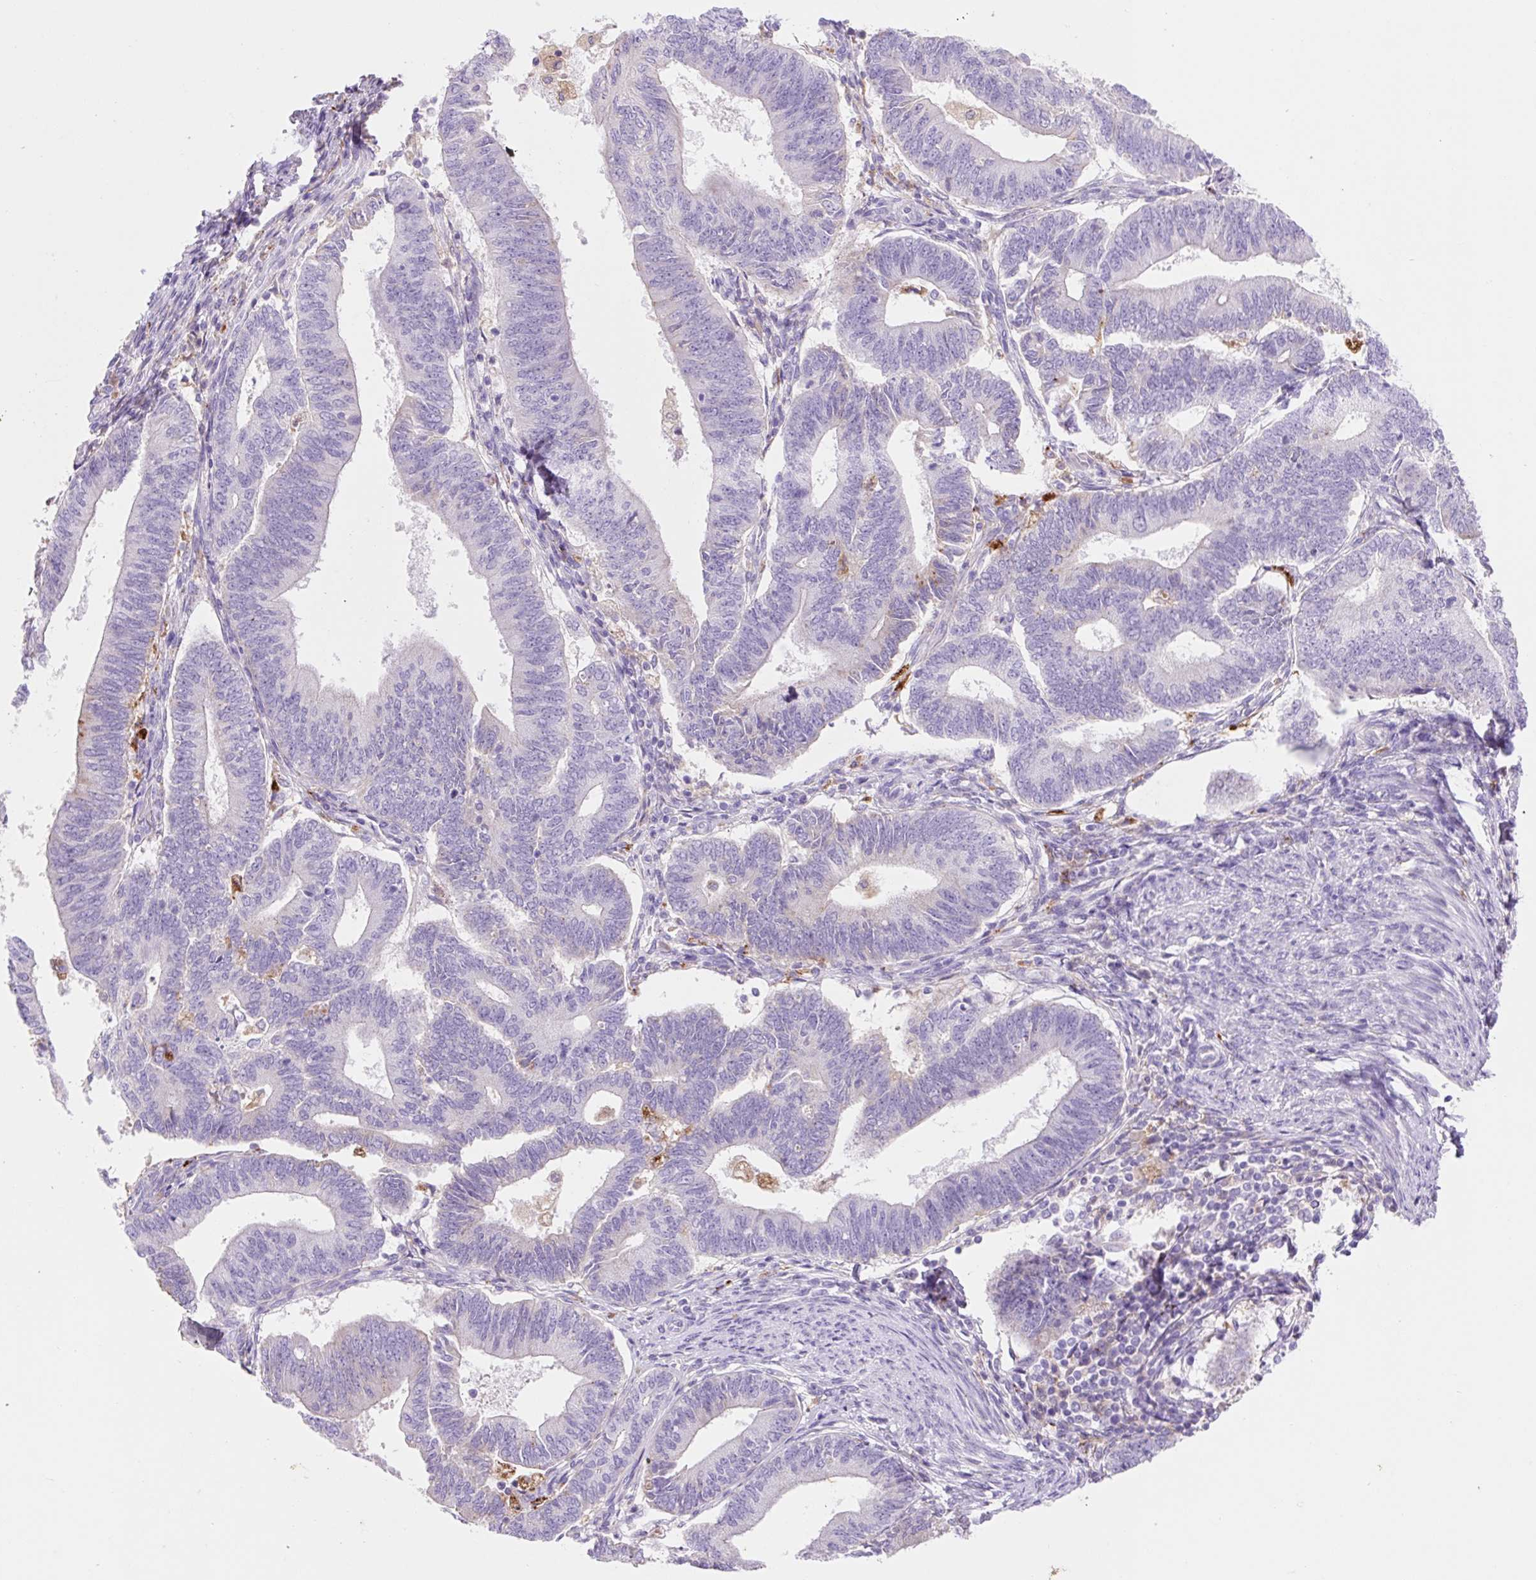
{"staining": {"intensity": "negative", "quantity": "none", "location": "none"}, "tissue": "endometrial cancer", "cell_type": "Tumor cells", "image_type": "cancer", "snomed": [{"axis": "morphology", "description": "Adenocarcinoma, NOS"}, {"axis": "topography", "description": "Endometrium"}], "caption": "The histopathology image exhibits no significant expression in tumor cells of adenocarcinoma (endometrial).", "gene": "HEXA", "patient": {"sex": "female", "age": 70}}